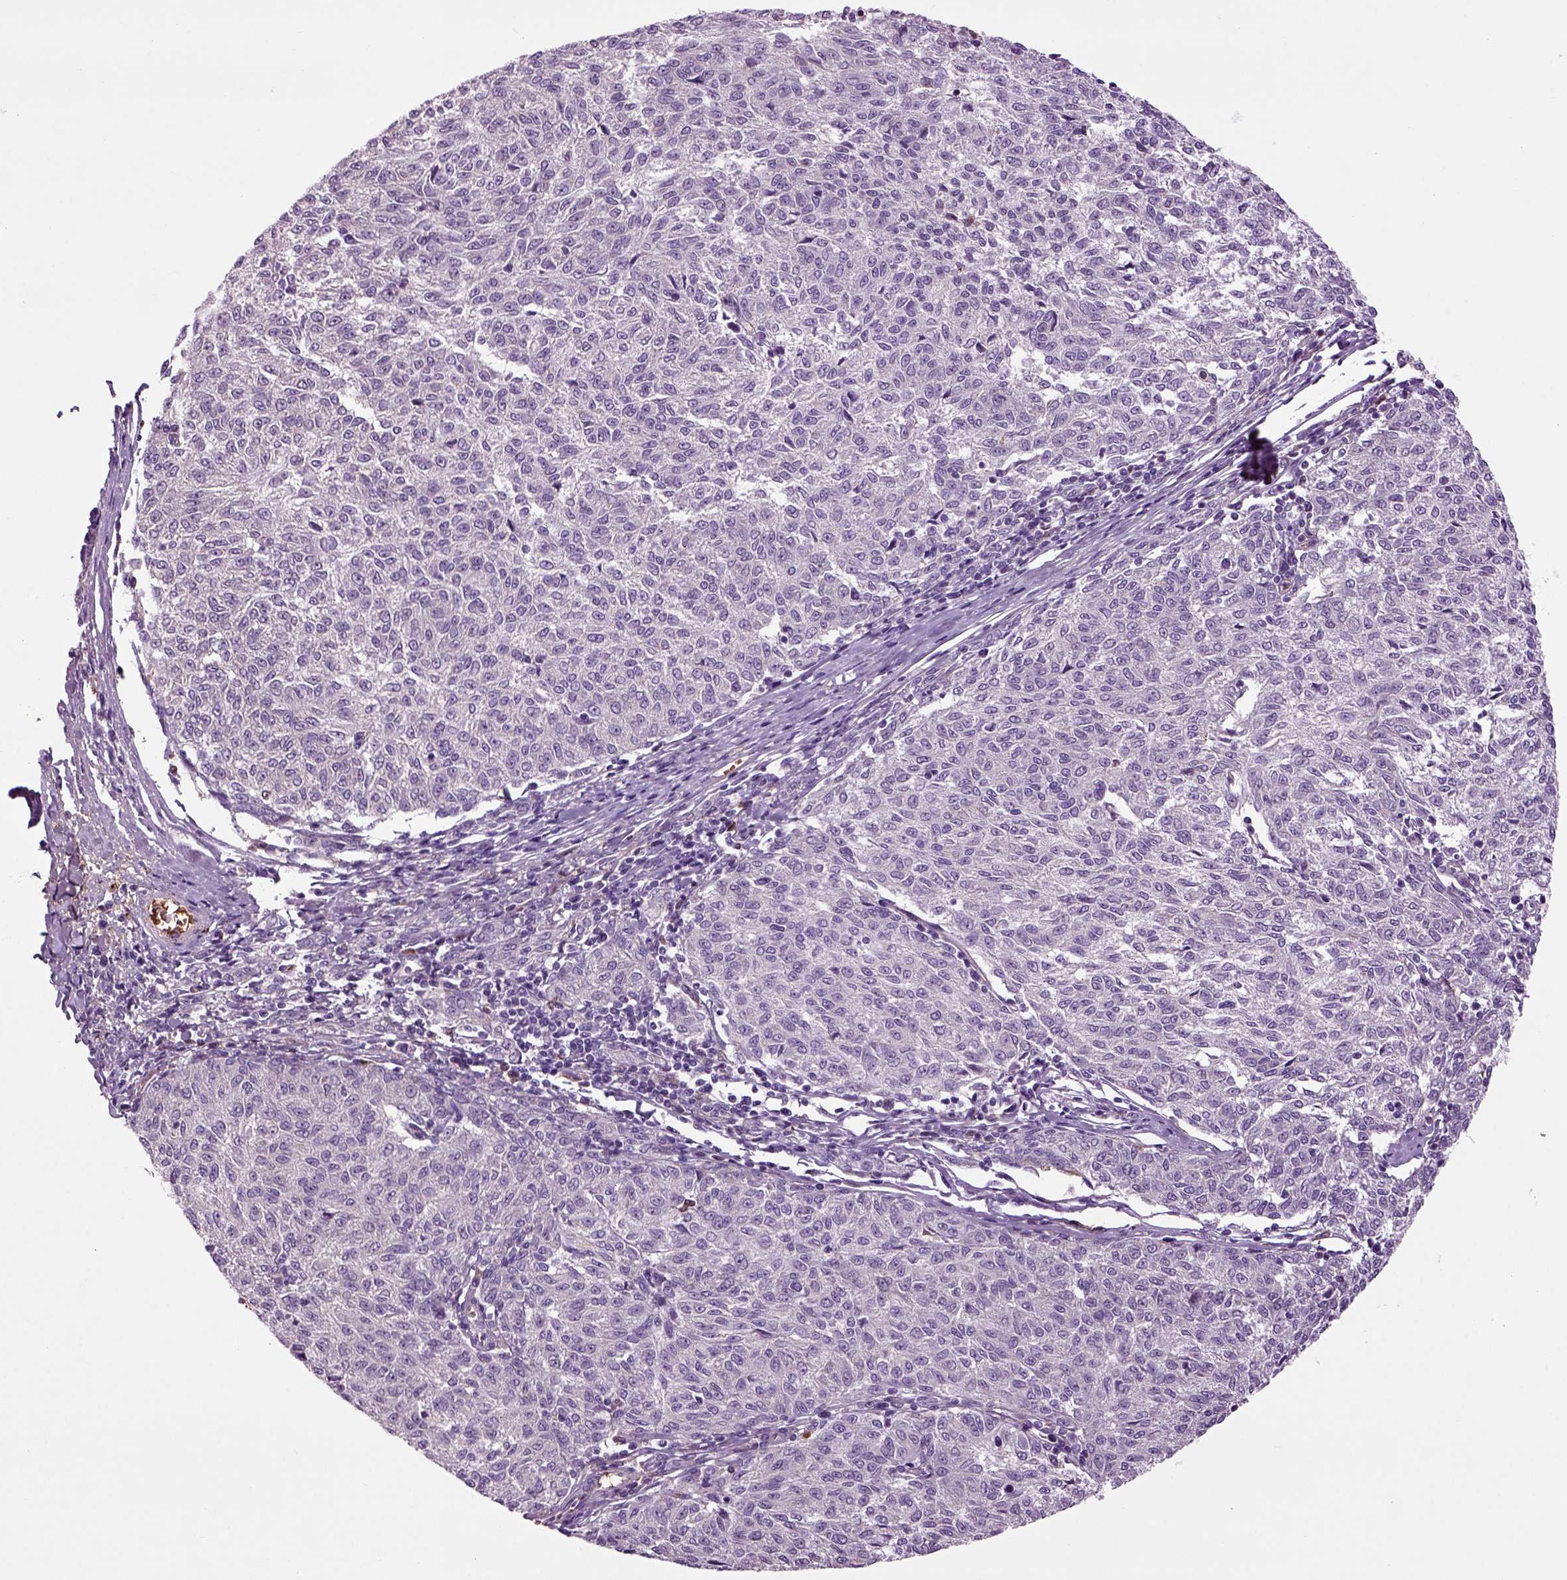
{"staining": {"intensity": "negative", "quantity": "none", "location": "none"}, "tissue": "melanoma", "cell_type": "Tumor cells", "image_type": "cancer", "snomed": [{"axis": "morphology", "description": "Malignant melanoma, NOS"}, {"axis": "topography", "description": "Skin"}], "caption": "Photomicrograph shows no protein expression in tumor cells of malignant melanoma tissue.", "gene": "SPON1", "patient": {"sex": "female", "age": 72}}